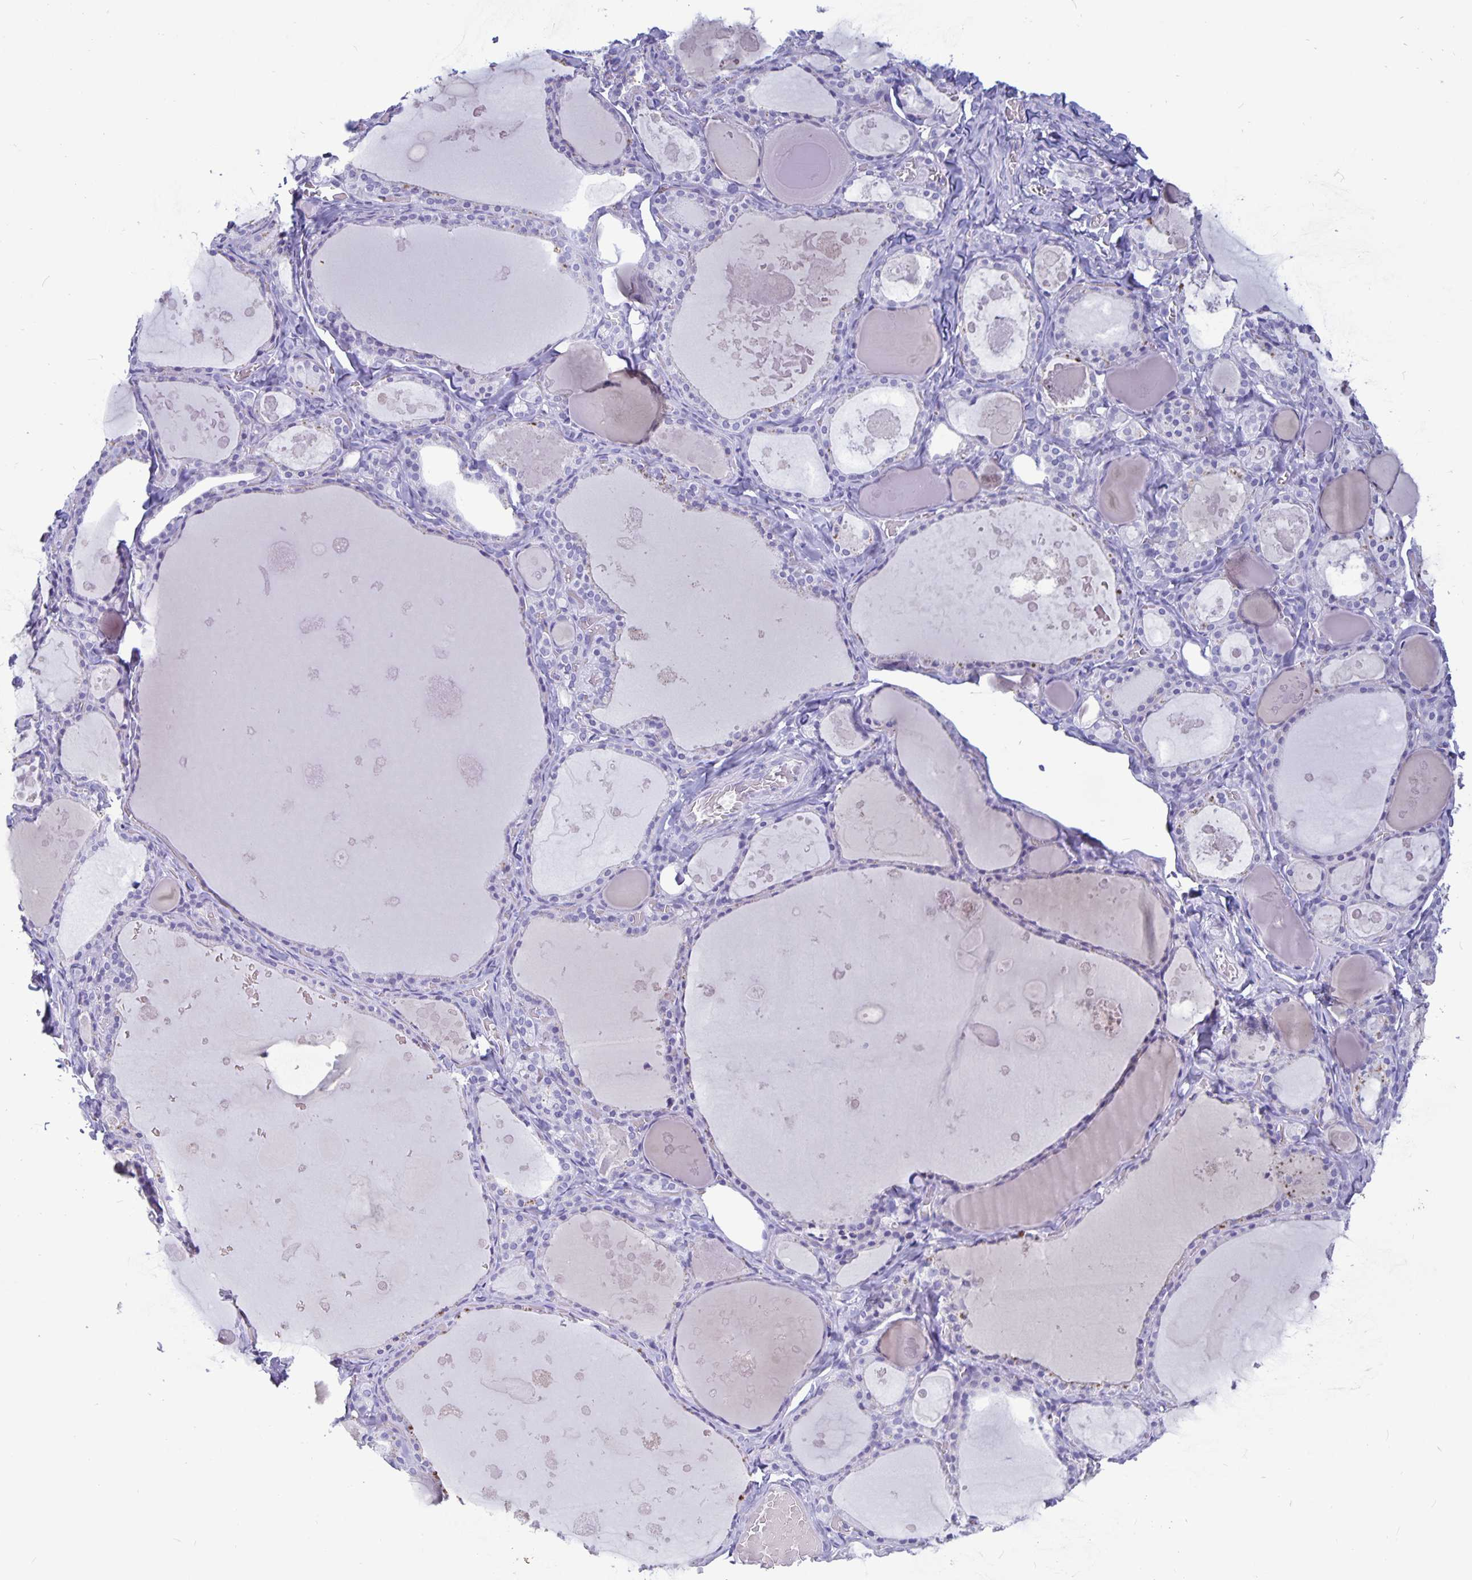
{"staining": {"intensity": "negative", "quantity": "none", "location": "none"}, "tissue": "thyroid gland", "cell_type": "Glandular cells", "image_type": "normal", "snomed": [{"axis": "morphology", "description": "Normal tissue, NOS"}, {"axis": "topography", "description": "Thyroid gland"}], "caption": "High power microscopy micrograph of an immunohistochemistry image of benign thyroid gland, revealing no significant staining in glandular cells.", "gene": "BPIFA3", "patient": {"sex": "male", "age": 56}}